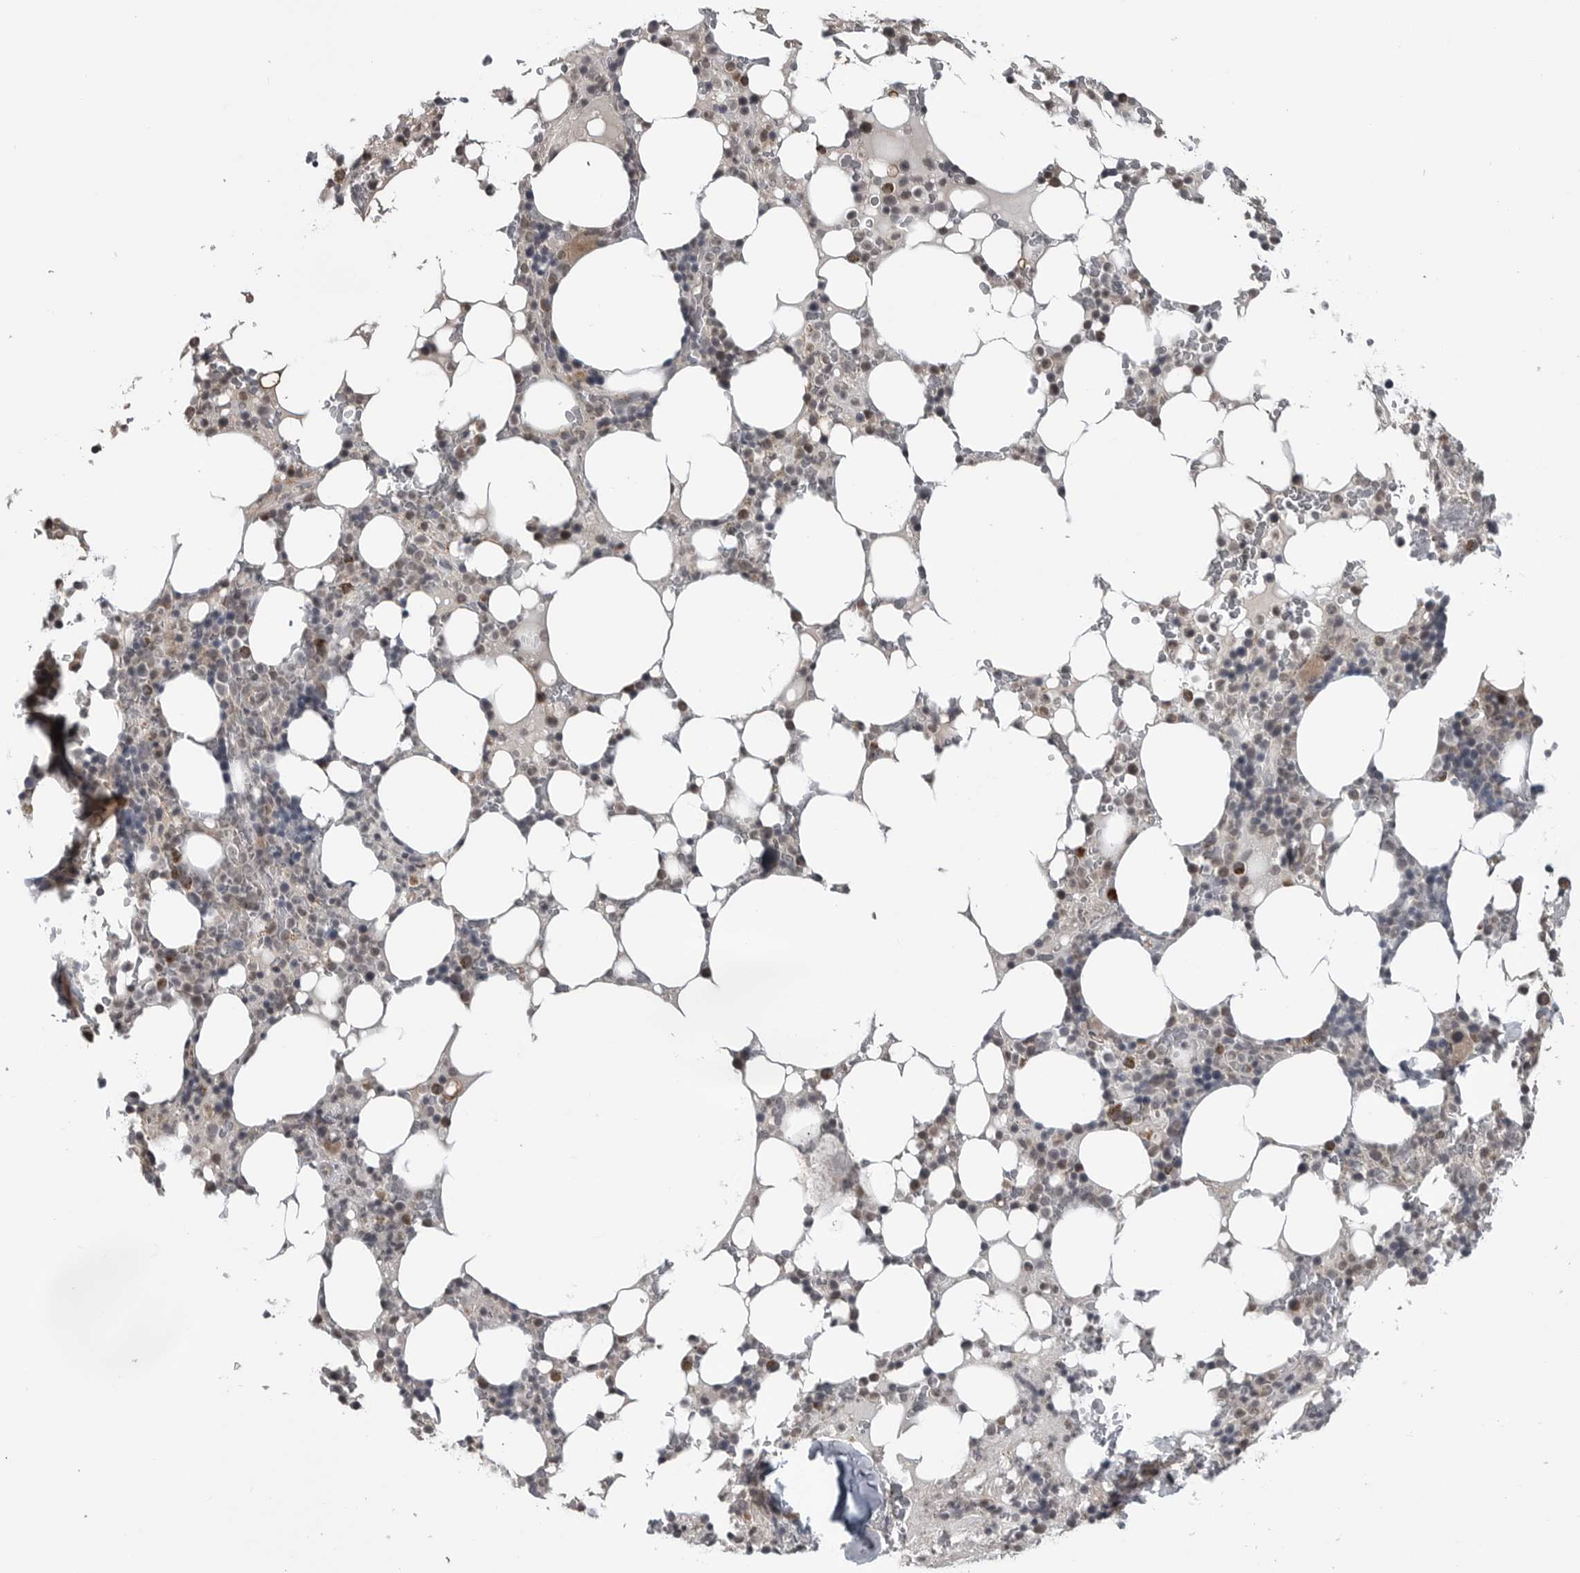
{"staining": {"intensity": "moderate", "quantity": "<25%", "location": "cytoplasmic/membranous"}, "tissue": "bone marrow", "cell_type": "Hematopoietic cells", "image_type": "normal", "snomed": [{"axis": "morphology", "description": "Normal tissue, NOS"}, {"axis": "topography", "description": "Bone marrow"}], "caption": "This micrograph reveals immunohistochemistry staining of benign human bone marrow, with low moderate cytoplasmic/membranous positivity in about <25% of hematopoietic cells.", "gene": "FAAP100", "patient": {"sex": "male", "age": 58}}